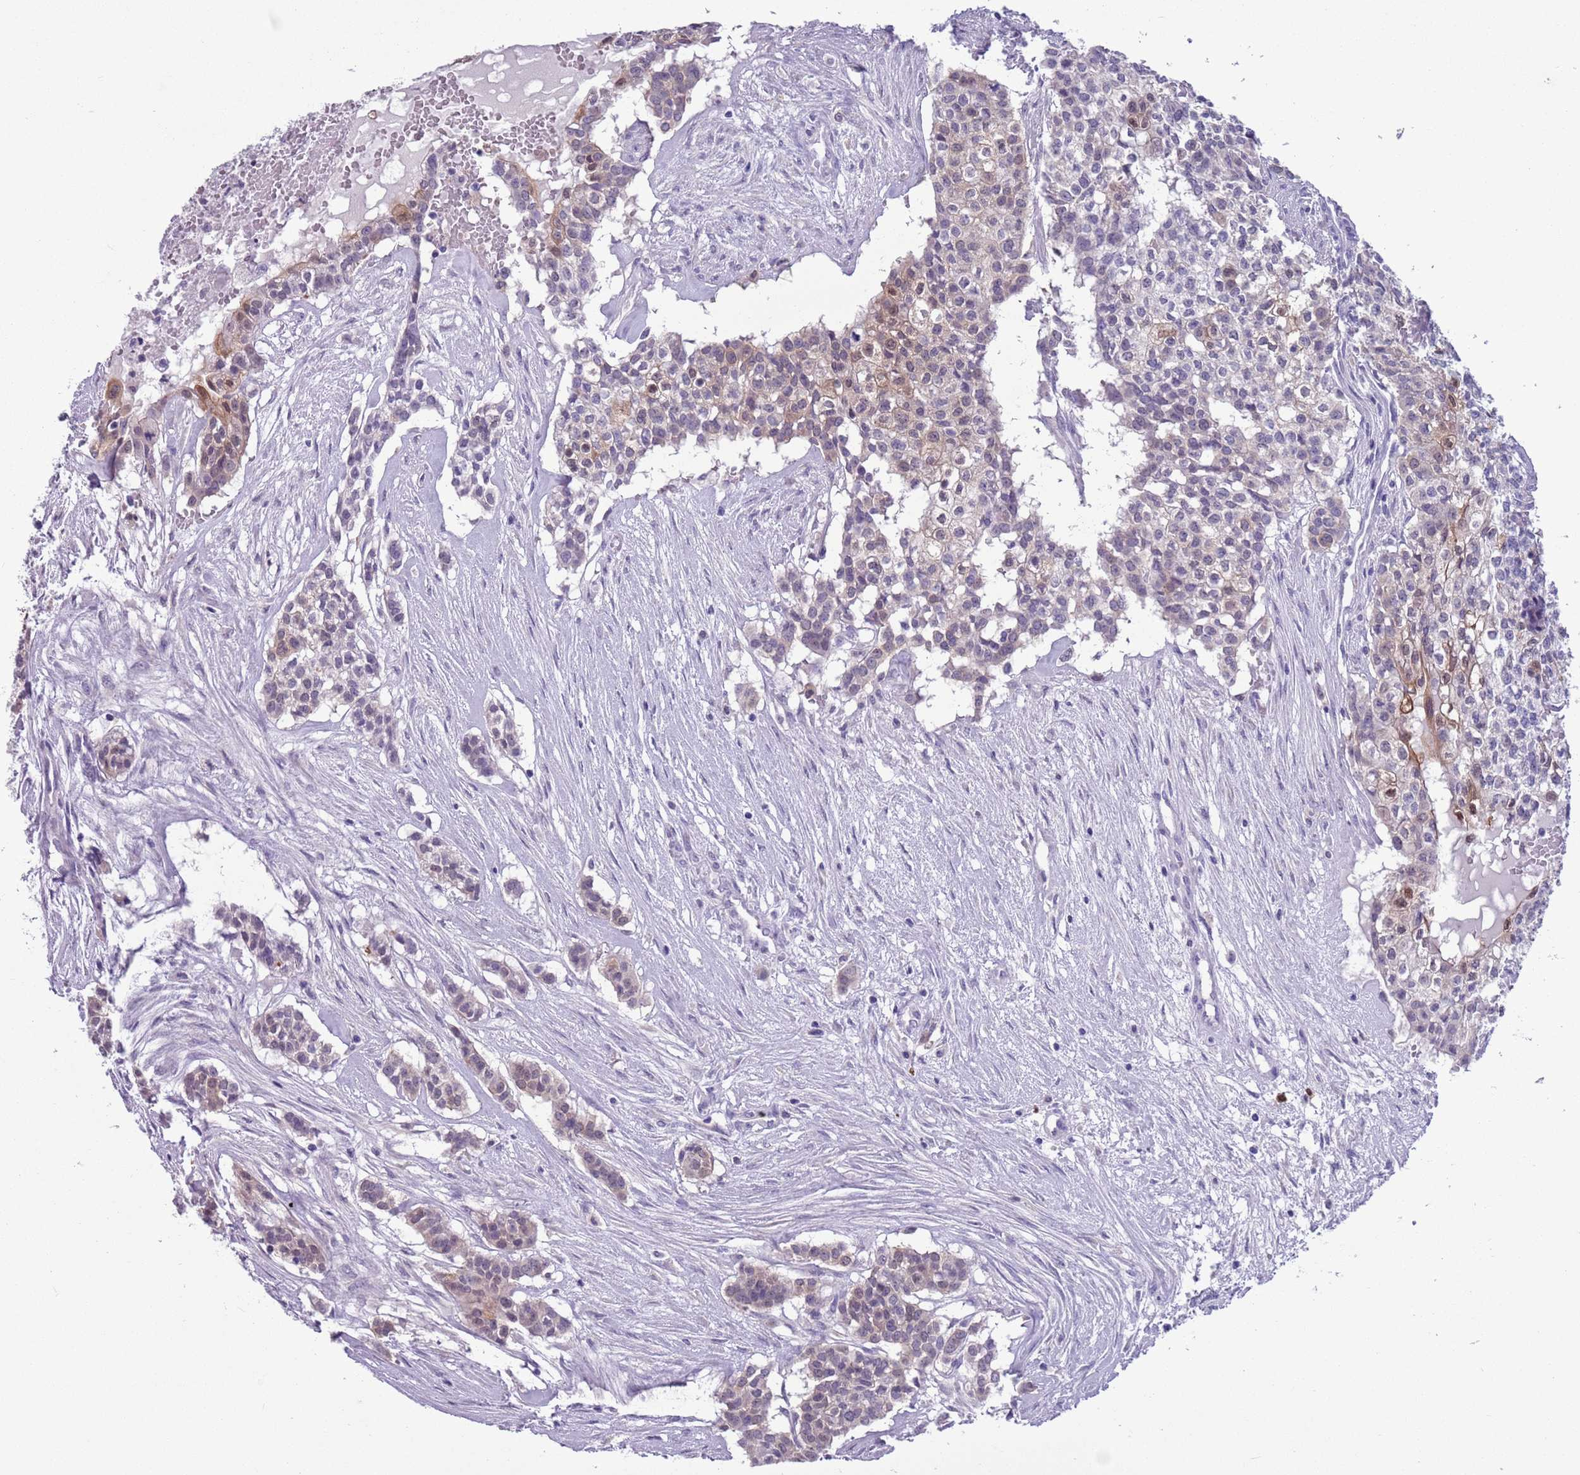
{"staining": {"intensity": "weak", "quantity": "<25%", "location": "cytoplasmic/membranous,nuclear"}, "tissue": "head and neck cancer", "cell_type": "Tumor cells", "image_type": "cancer", "snomed": [{"axis": "morphology", "description": "Adenocarcinoma, NOS"}, {"axis": "topography", "description": "Head-Neck"}], "caption": "The photomicrograph demonstrates no significant expression in tumor cells of adenocarcinoma (head and neck).", "gene": "PFKFB2", "patient": {"sex": "male", "age": 81}}